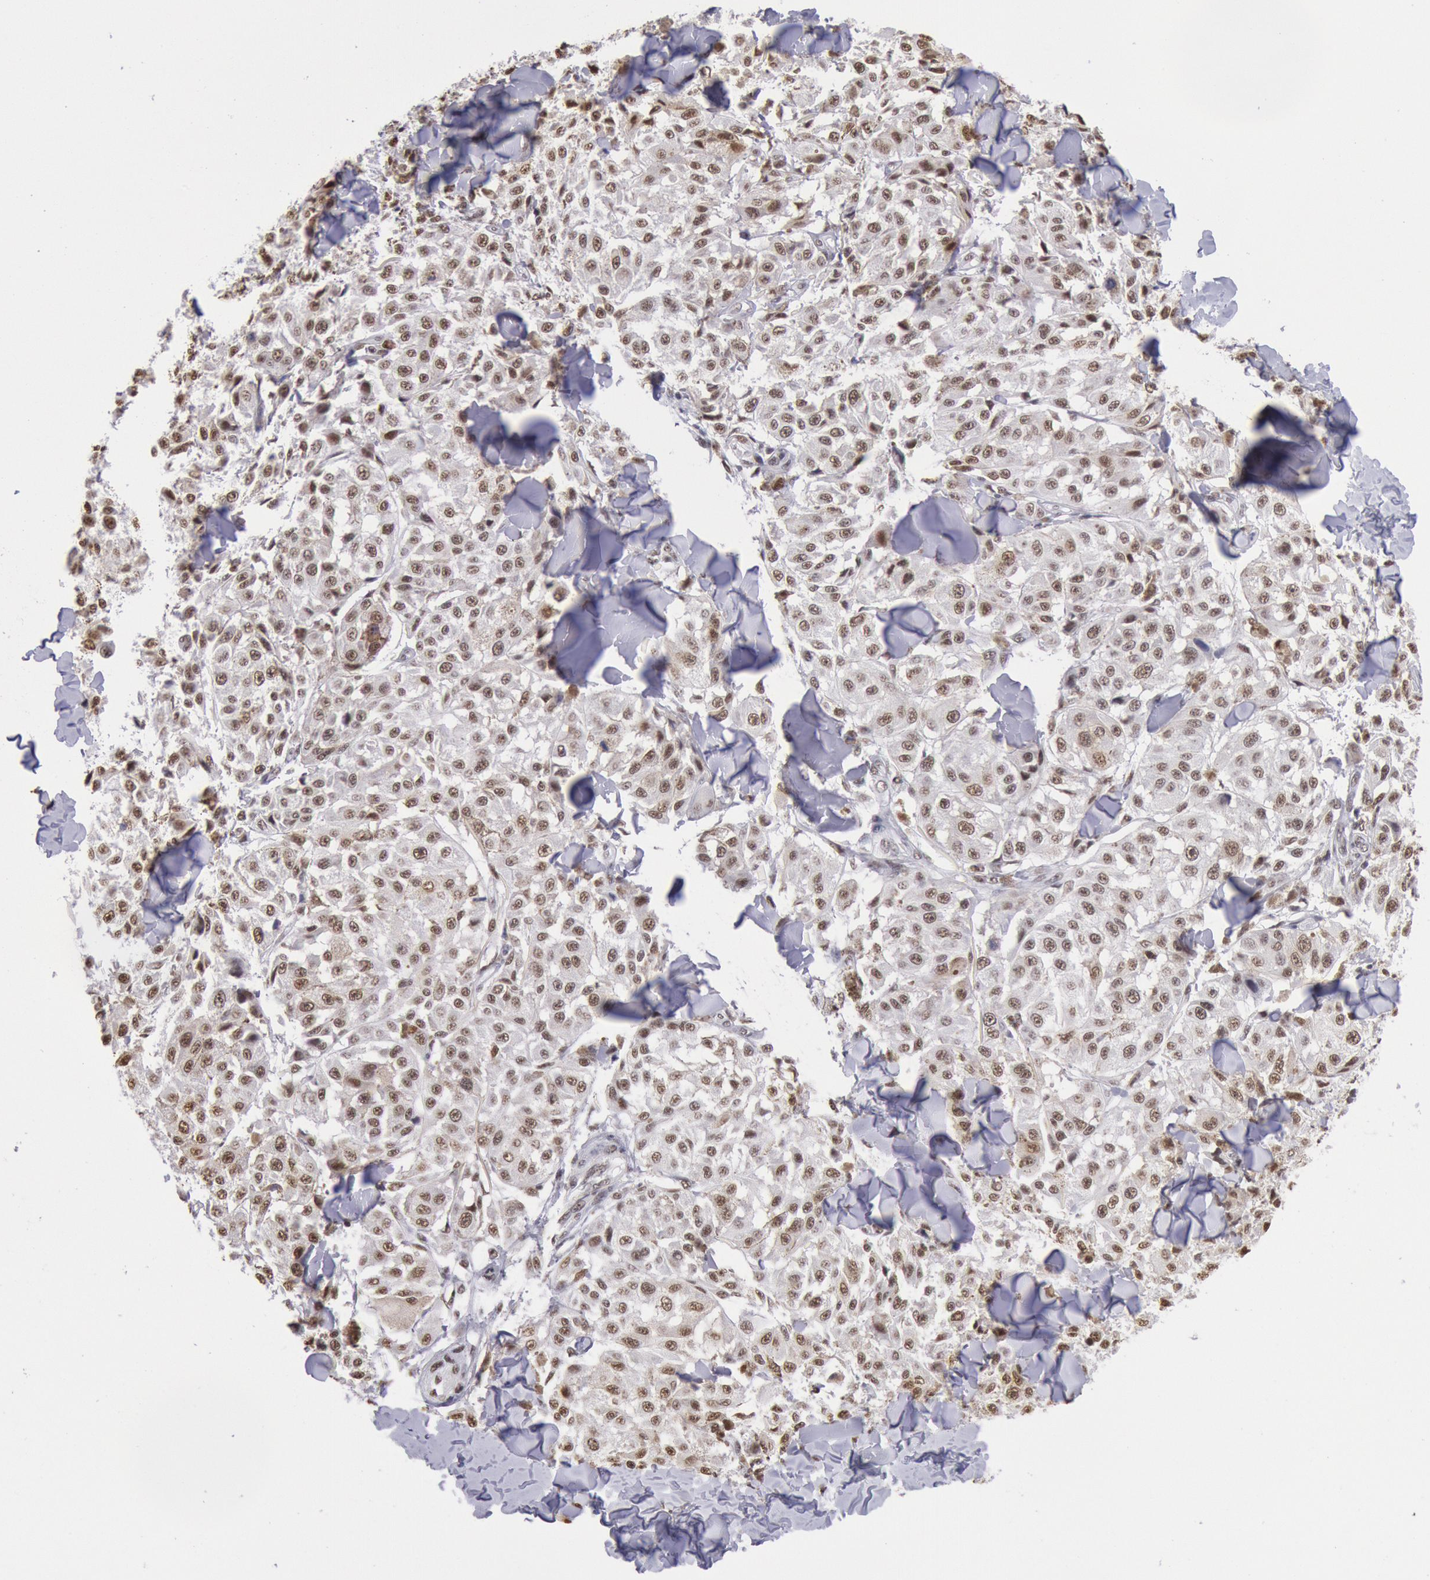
{"staining": {"intensity": "moderate", "quantity": ">75%", "location": "nuclear"}, "tissue": "melanoma", "cell_type": "Tumor cells", "image_type": "cancer", "snomed": [{"axis": "morphology", "description": "Malignant melanoma, NOS"}, {"axis": "topography", "description": "Skin"}], "caption": "Protein expression analysis of malignant melanoma reveals moderate nuclear positivity in approximately >75% of tumor cells. (Stains: DAB (3,3'-diaminobenzidine) in brown, nuclei in blue, Microscopy: brightfield microscopy at high magnification).", "gene": "SNRPD3", "patient": {"sex": "female", "age": 64}}